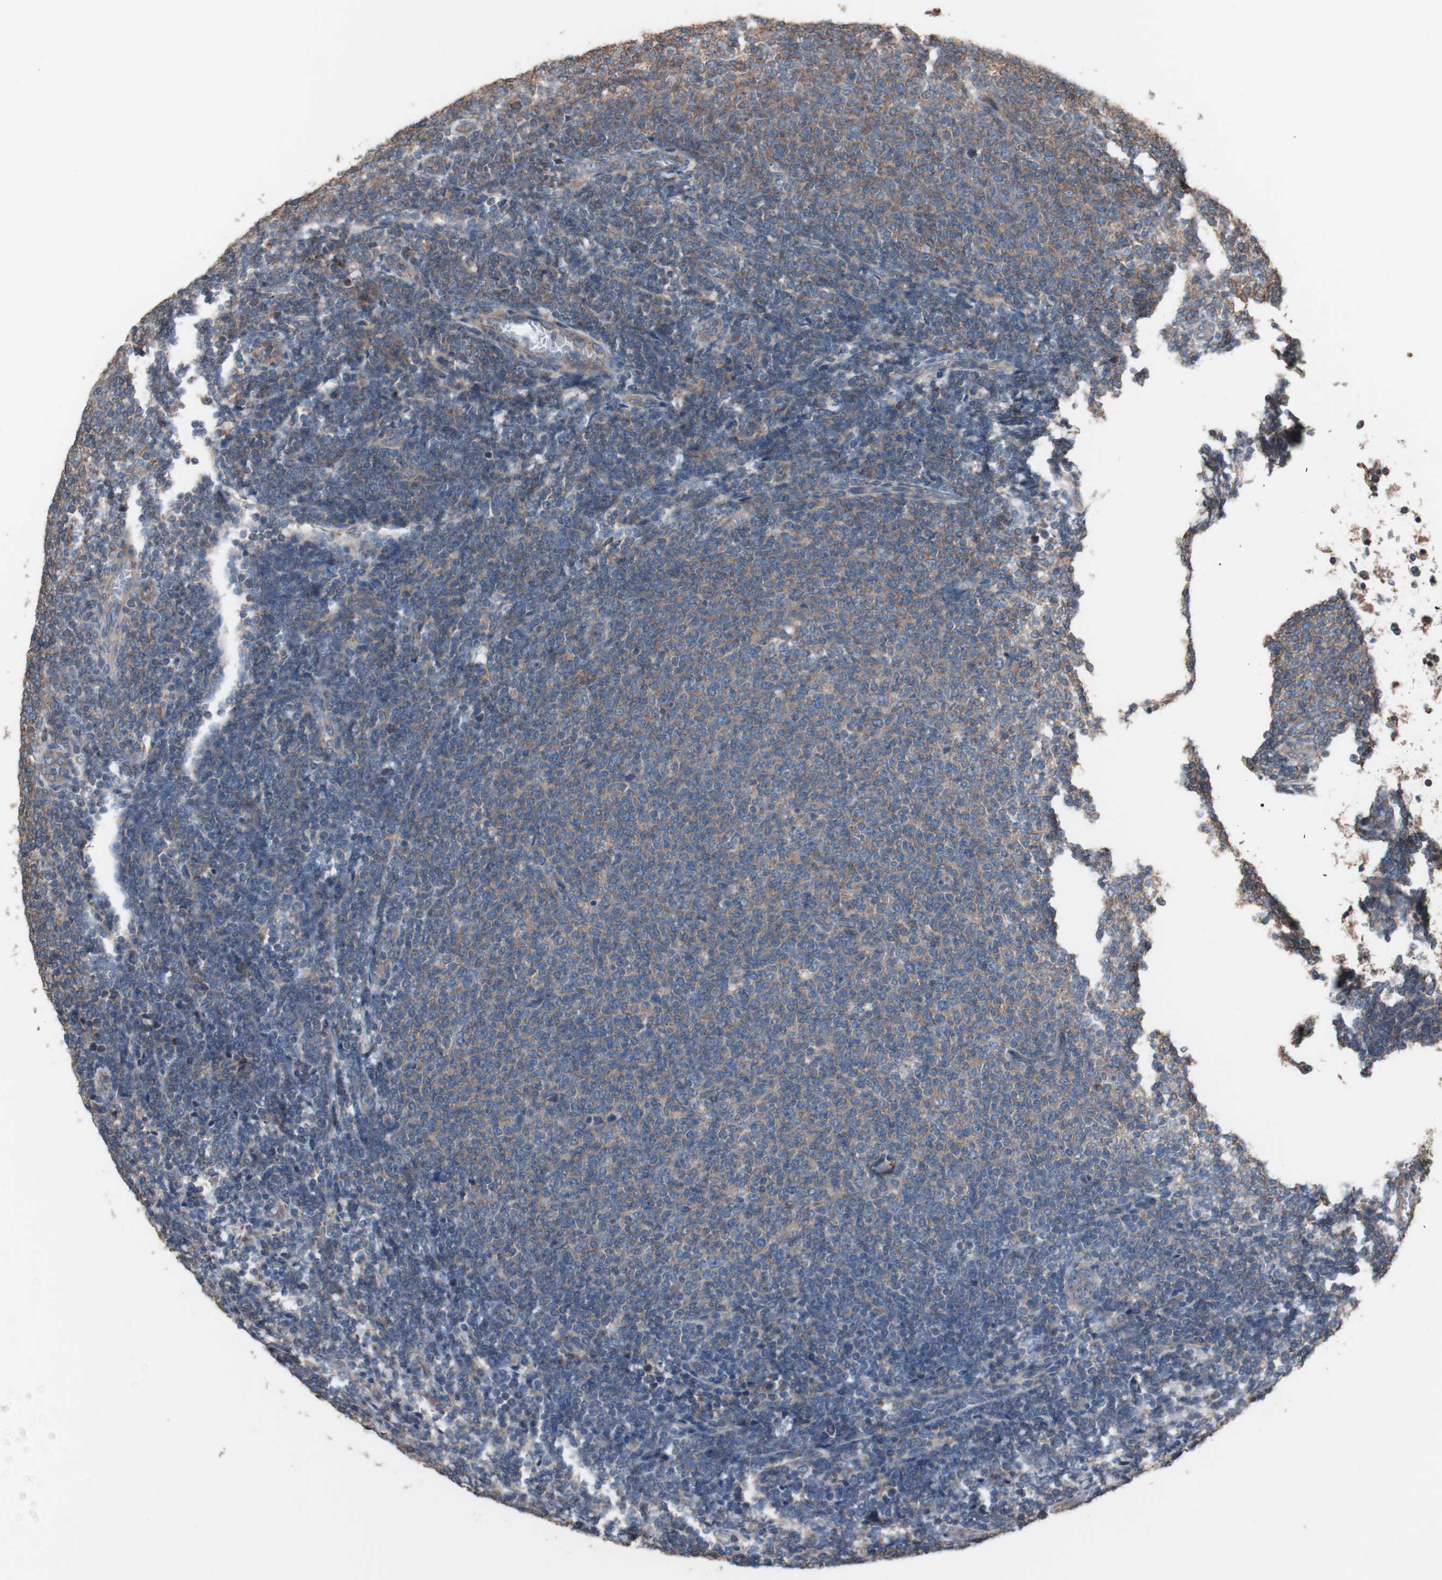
{"staining": {"intensity": "weak", "quantity": ">75%", "location": "cytoplasmic/membranous"}, "tissue": "lymphoma", "cell_type": "Tumor cells", "image_type": "cancer", "snomed": [{"axis": "morphology", "description": "Malignant lymphoma, non-Hodgkin's type, Low grade"}, {"axis": "topography", "description": "Lymph node"}], "caption": "Approximately >75% of tumor cells in human malignant lymphoma, non-Hodgkin's type (low-grade) reveal weak cytoplasmic/membranous protein positivity as visualized by brown immunohistochemical staining.", "gene": "COPB1", "patient": {"sex": "male", "age": 66}}